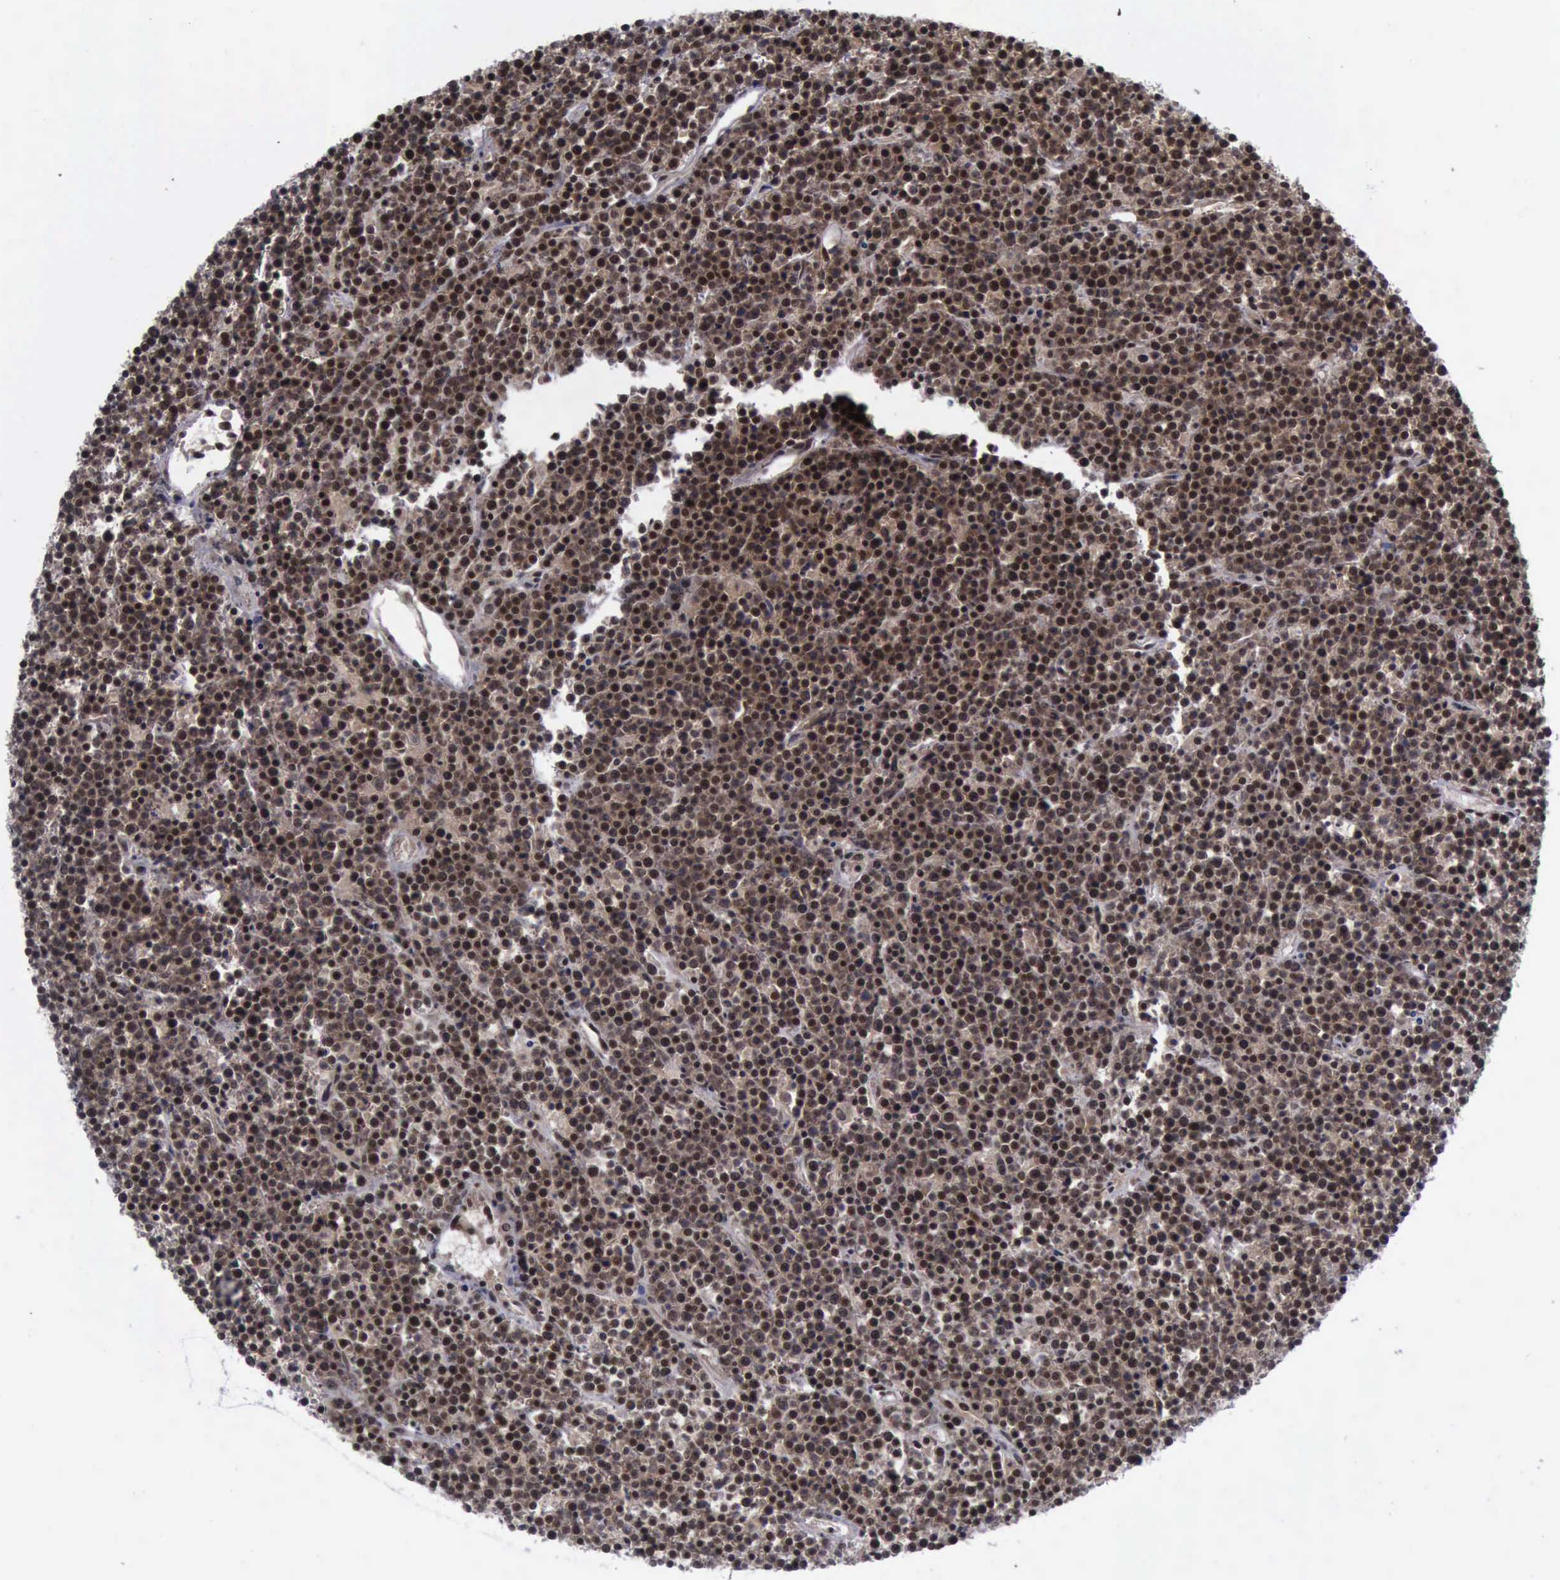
{"staining": {"intensity": "strong", "quantity": ">75%", "location": "cytoplasmic/membranous,nuclear"}, "tissue": "lymphoma", "cell_type": "Tumor cells", "image_type": "cancer", "snomed": [{"axis": "morphology", "description": "Malignant lymphoma, non-Hodgkin's type, High grade"}, {"axis": "topography", "description": "Ovary"}], "caption": "Immunohistochemistry (IHC) micrograph of neoplastic tissue: human high-grade malignant lymphoma, non-Hodgkin's type stained using immunohistochemistry (IHC) reveals high levels of strong protein expression localized specifically in the cytoplasmic/membranous and nuclear of tumor cells, appearing as a cytoplasmic/membranous and nuclear brown color.", "gene": "ATM", "patient": {"sex": "female", "age": 56}}